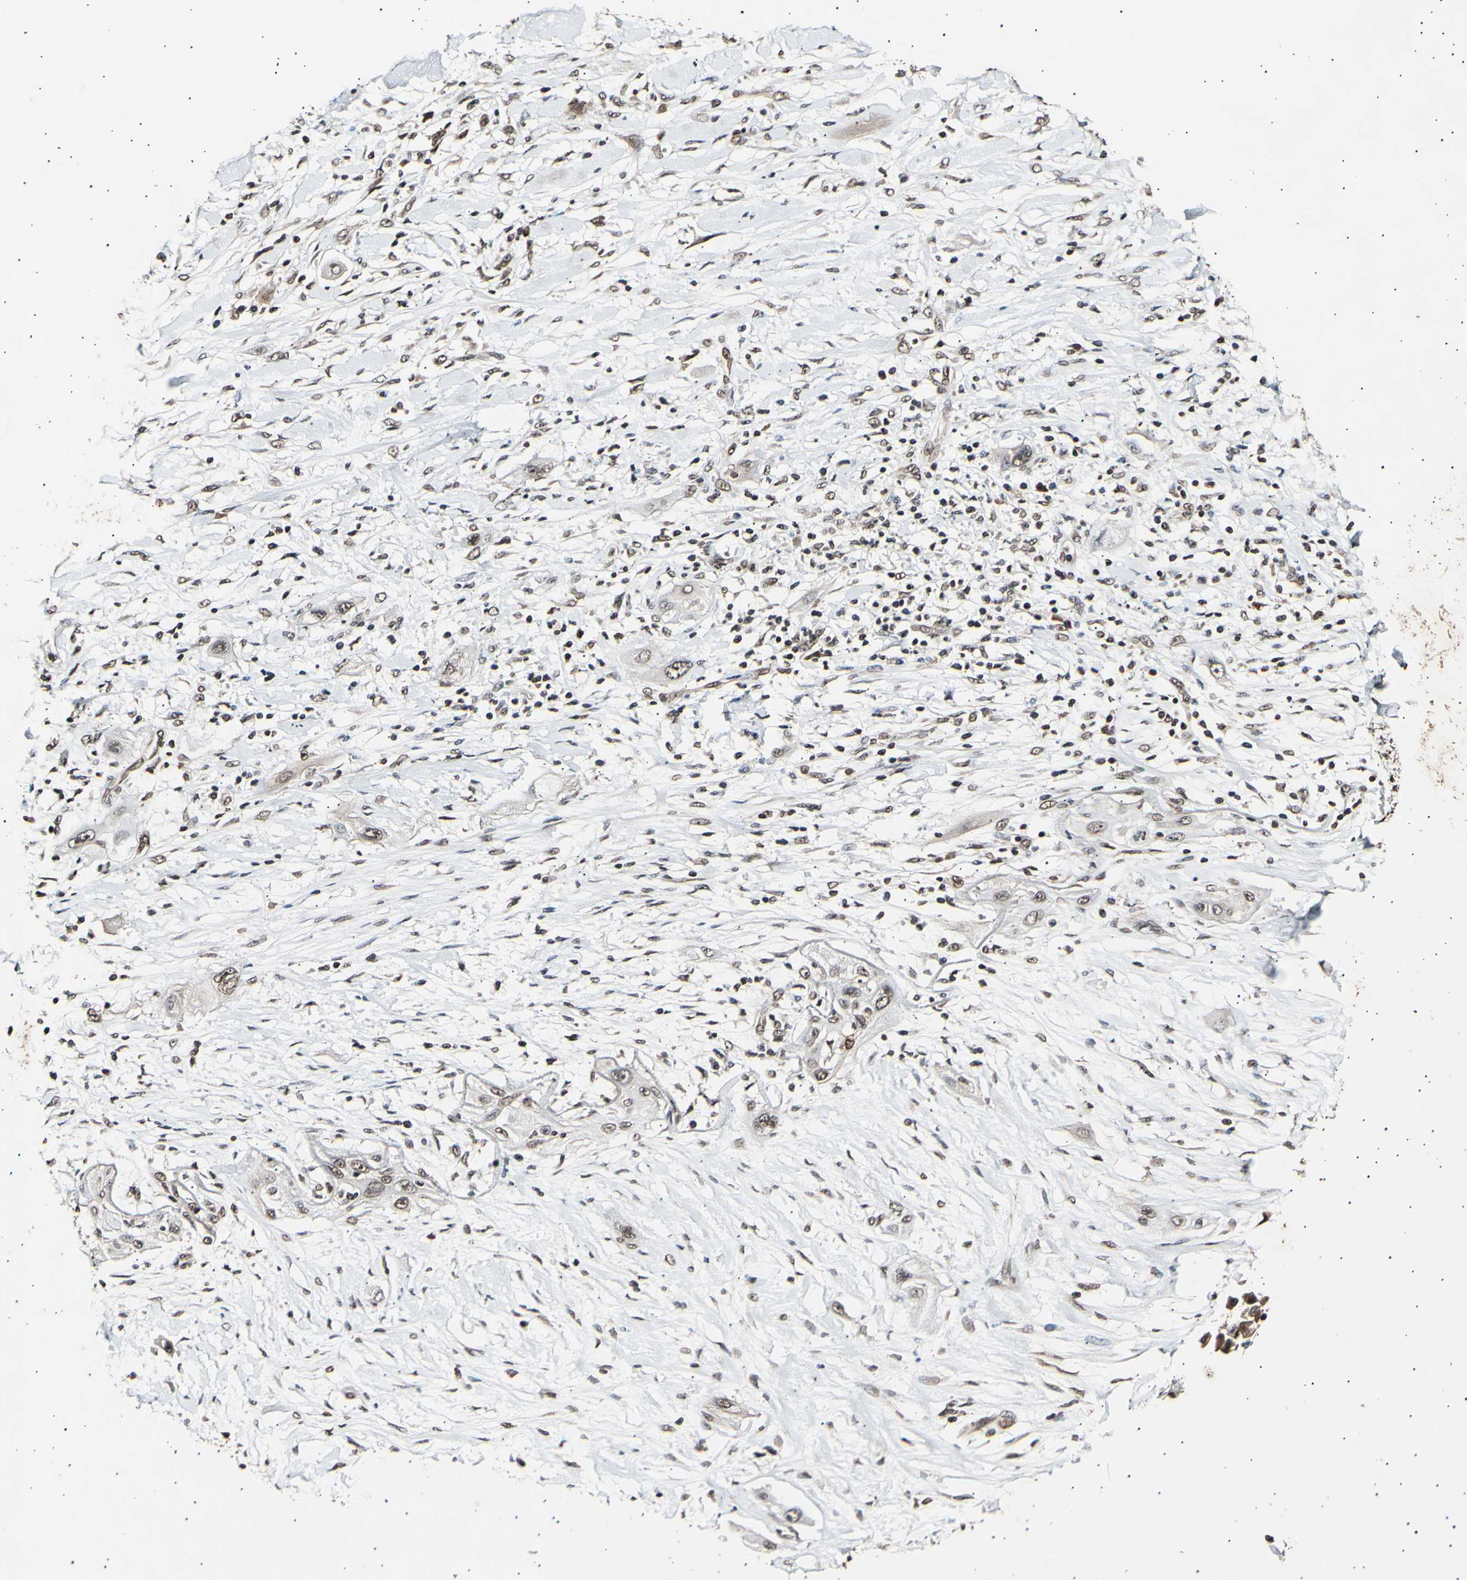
{"staining": {"intensity": "moderate", "quantity": ">75%", "location": "cytoplasmic/membranous,nuclear"}, "tissue": "lung cancer", "cell_type": "Tumor cells", "image_type": "cancer", "snomed": [{"axis": "morphology", "description": "Squamous cell carcinoma, NOS"}, {"axis": "topography", "description": "Lung"}], "caption": "Immunohistochemical staining of lung squamous cell carcinoma demonstrates medium levels of moderate cytoplasmic/membranous and nuclear staining in approximately >75% of tumor cells. (IHC, brightfield microscopy, high magnification).", "gene": "ANAPC7", "patient": {"sex": "female", "age": 47}}